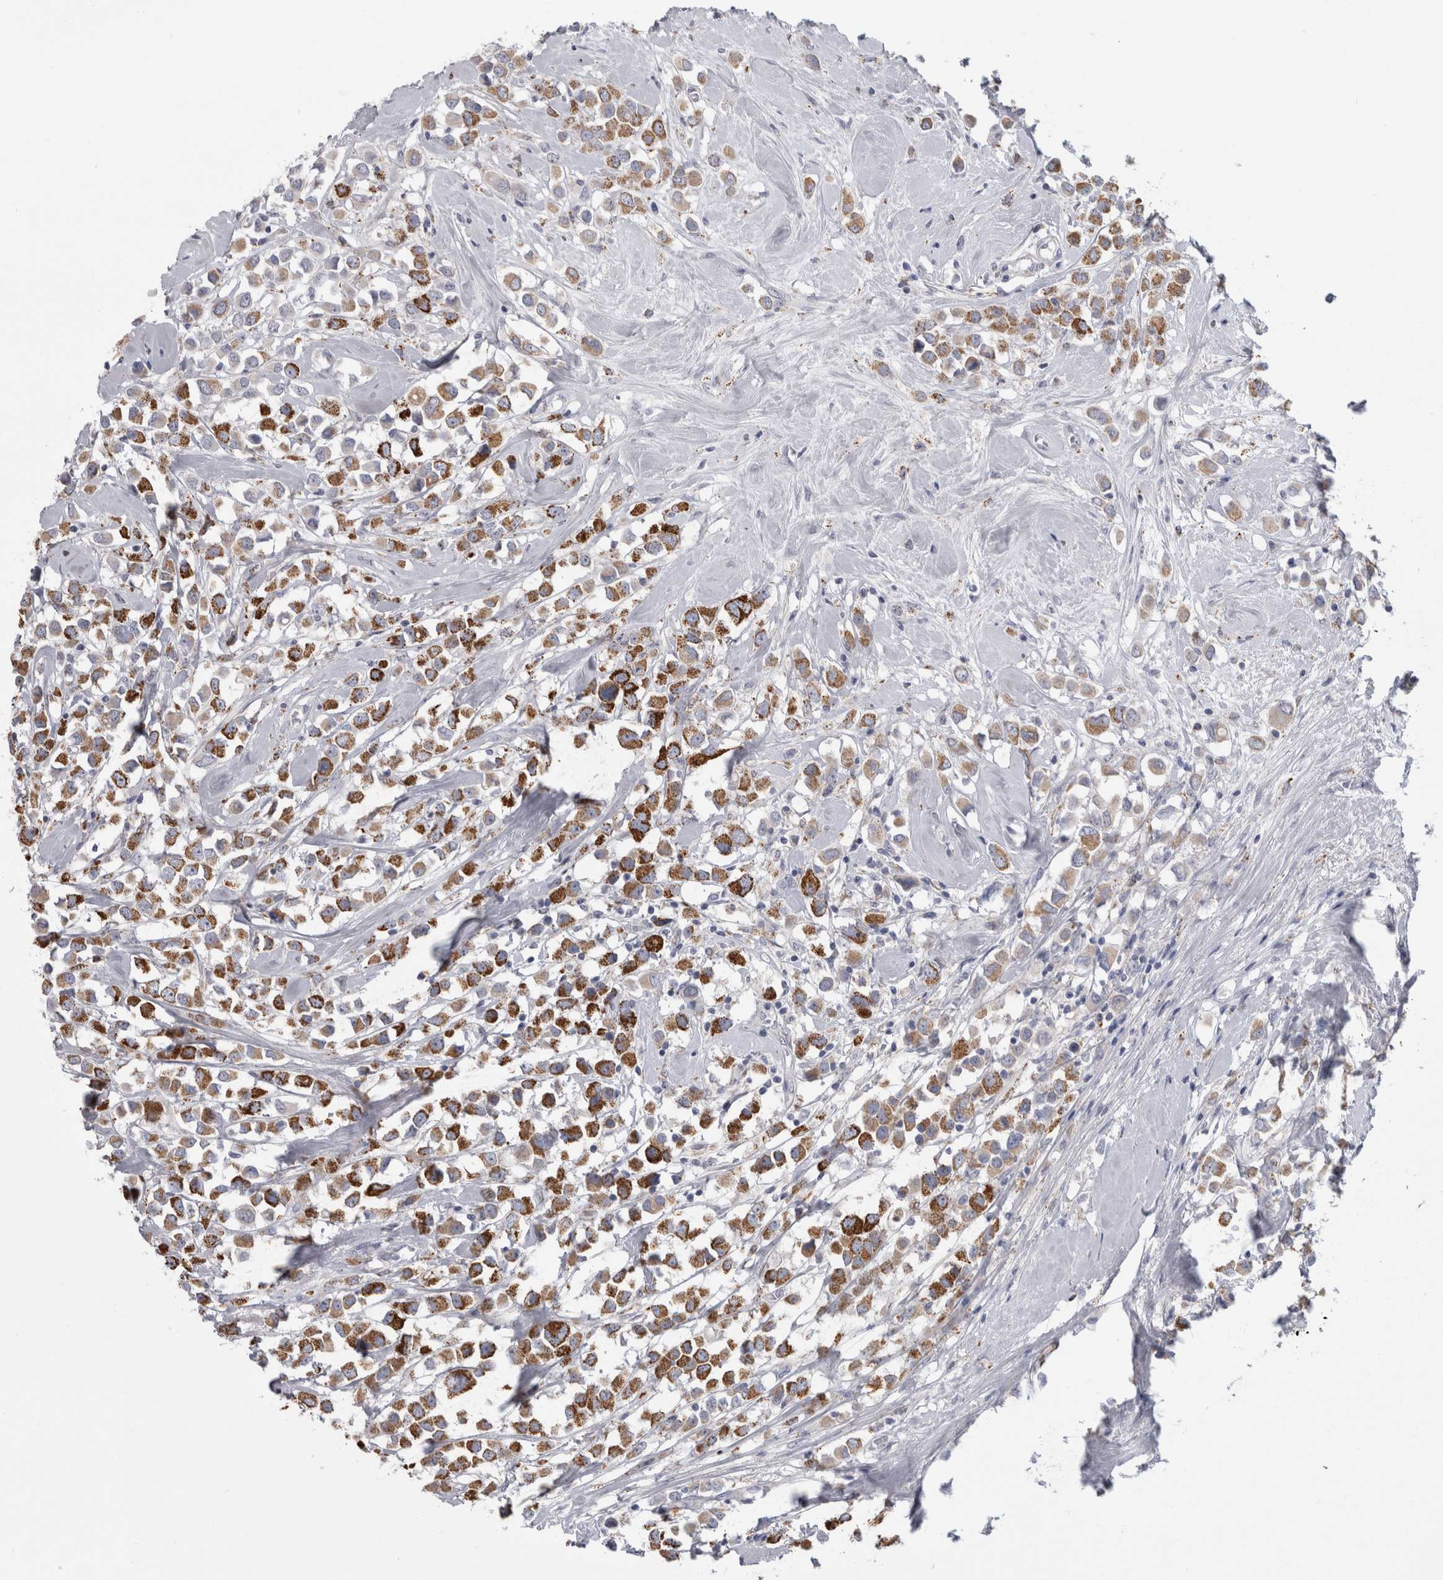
{"staining": {"intensity": "strong", "quantity": "25%-75%", "location": "cytoplasmic/membranous"}, "tissue": "breast cancer", "cell_type": "Tumor cells", "image_type": "cancer", "snomed": [{"axis": "morphology", "description": "Duct carcinoma"}, {"axis": "topography", "description": "Breast"}], "caption": "Immunohistochemistry (IHC) micrograph of neoplastic tissue: human invasive ductal carcinoma (breast) stained using immunohistochemistry exhibits high levels of strong protein expression localized specifically in the cytoplasmic/membranous of tumor cells, appearing as a cytoplasmic/membranous brown color.", "gene": "GATM", "patient": {"sex": "female", "age": 61}}